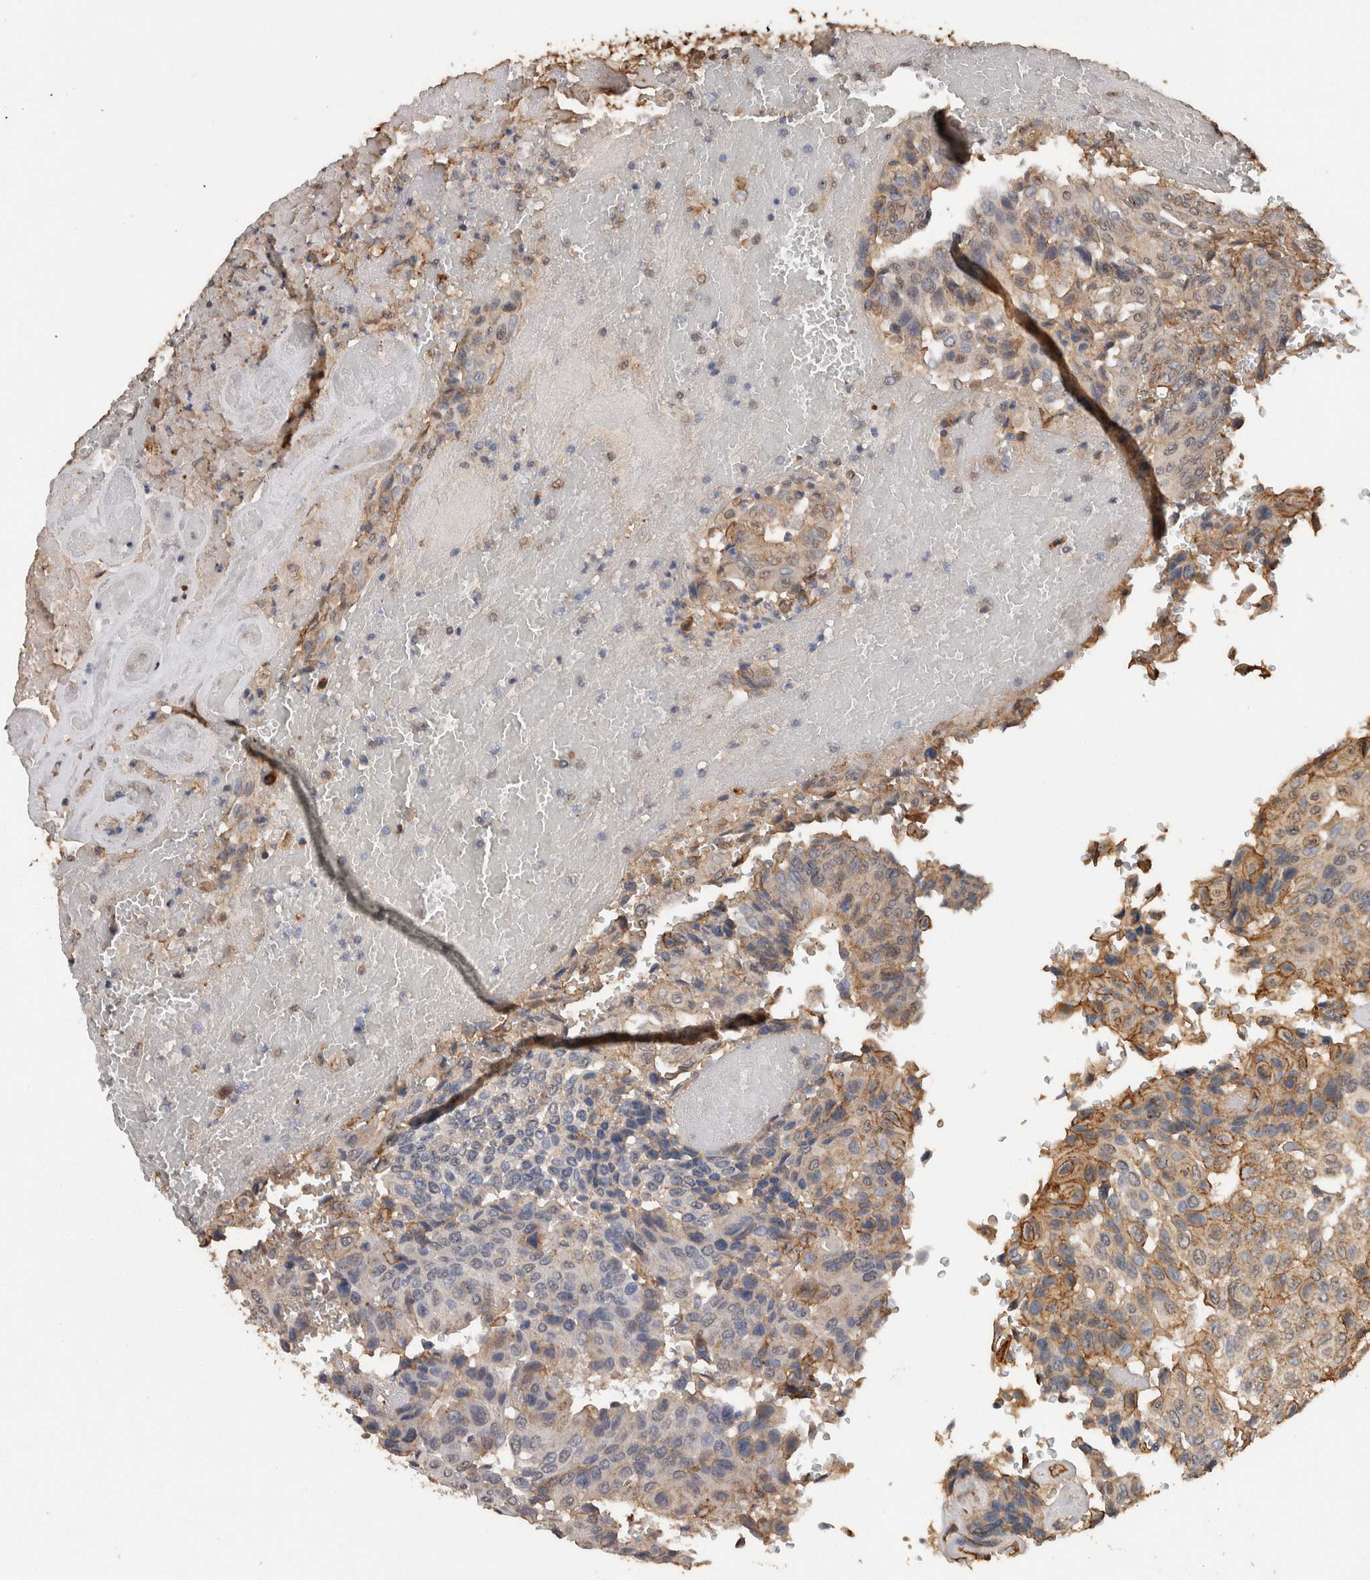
{"staining": {"intensity": "moderate", "quantity": "<25%", "location": "cytoplasmic/membranous"}, "tissue": "urothelial cancer", "cell_type": "Tumor cells", "image_type": "cancer", "snomed": [{"axis": "morphology", "description": "Urothelial carcinoma, High grade"}, {"axis": "topography", "description": "Urinary bladder"}], "caption": "A brown stain labels moderate cytoplasmic/membranous staining of a protein in high-grade urothelial carcinoma tumor cells. The staining is performed using DAB brown chromogen to label protein expression. The nuclei are counter-stained blue using hematoxylin.", "gene": "S100A10", "patient": {"sex": "male", "age": 66}}